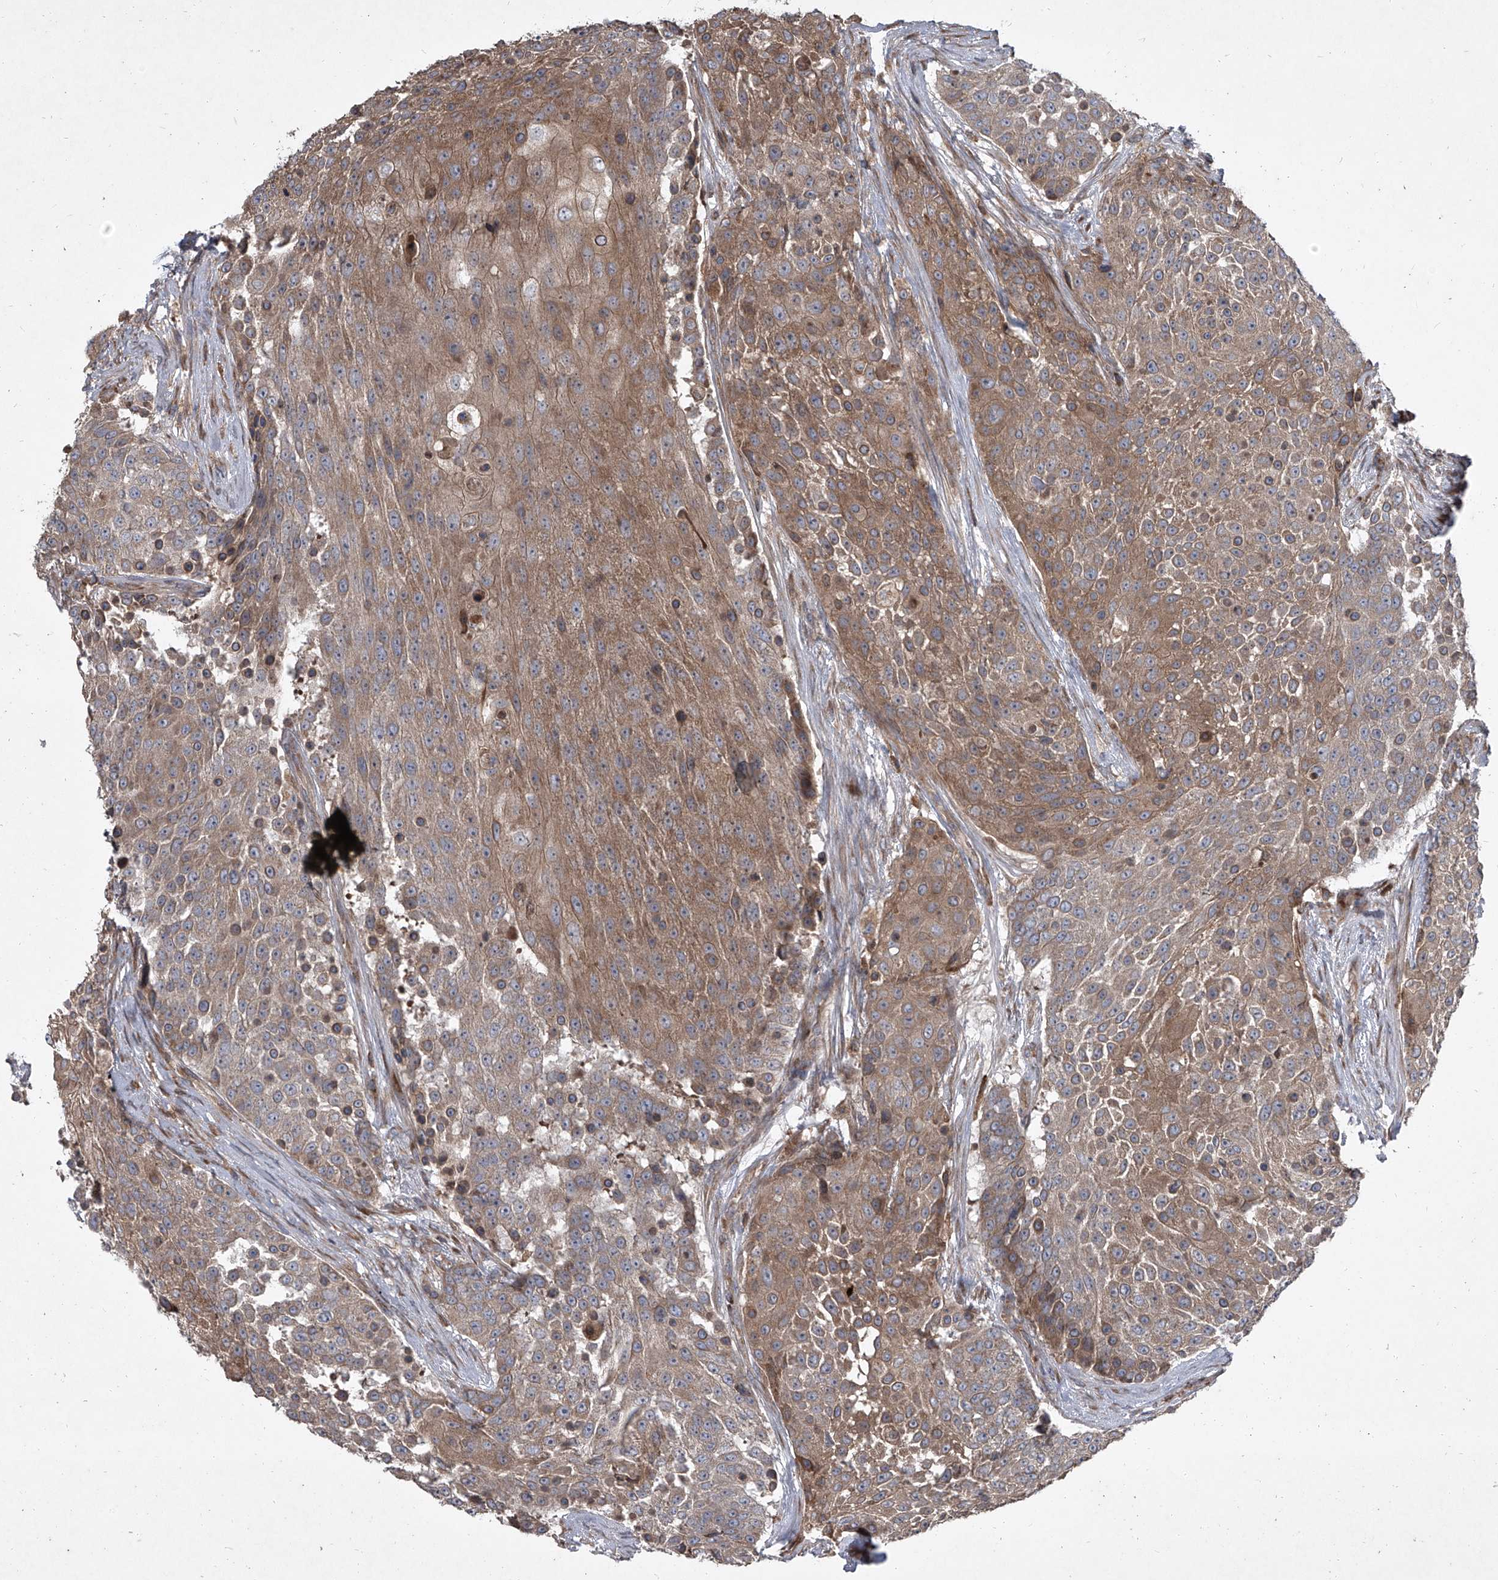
{"staining": {"intensity": "moderate", "quantity": ">75%", "location": "cytoplasmic/membranous"}, "tissue": "urothelial cancer", "cell_type": "Tumor cells", "image_type": "cancer", "snomed": [{"axis": "morphology", "description": "Urothelial carcinoma, High grade"}, {"axis": "topography", "description": "Urinary bladder"}], "caption": "A high-resolution photomicrograph shows immunohistochemistry (IHC) staining of high-grade urothelial carcinoma, which displays moderate cytoplasmic/membranous expression in approximately >75% of tumor cells. Using DAB (brown) and hematoxylin (blue) stains, captured at high magnification using brightfield microscopy.", "gene": "EVA1C", "patient": {"sex": "female", "age": 63}}